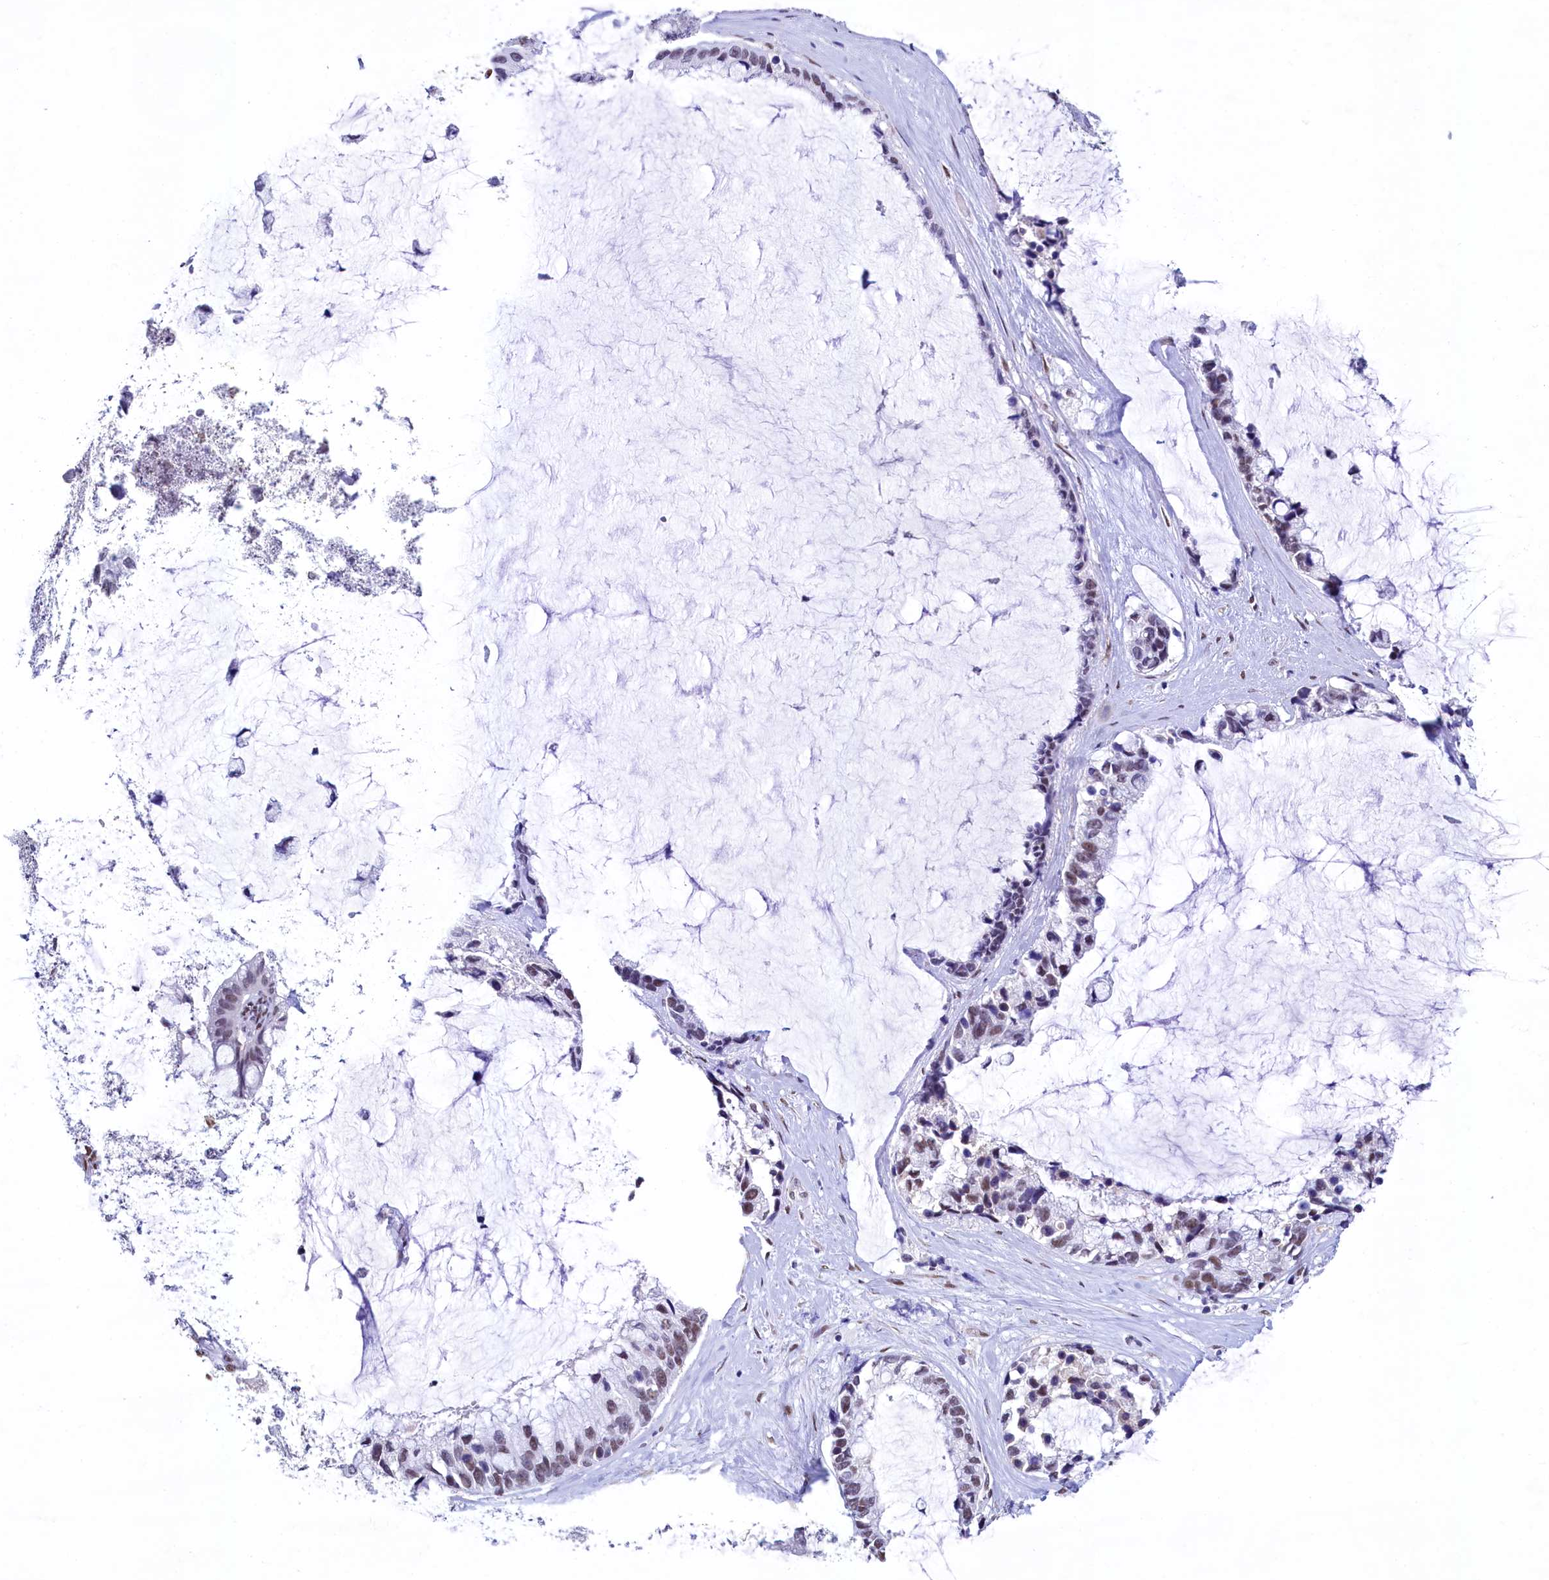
{"staining": {"intensity": "weak", "quantity": "25%-75%", "location": "nuclear"}, "tissue": "ovarian cancer", "cell_type": "Tumor cells", "image_type": "cancer", "snomed": [{"axis": "morphology", "description": "Cystadenocarcinoma, mucinous, NOS"}, {"axis": "topography", "description": "Ovary"}], "caption": "An immunohistochemistry (IHC) micrograph of tumor tissue is shown. Protein staining in brown highlights weak nuclear positivity in ovarian cancer within tumor cells.", "gene": "SUGP2", "patient": {"sex": "female", "age": 39}}